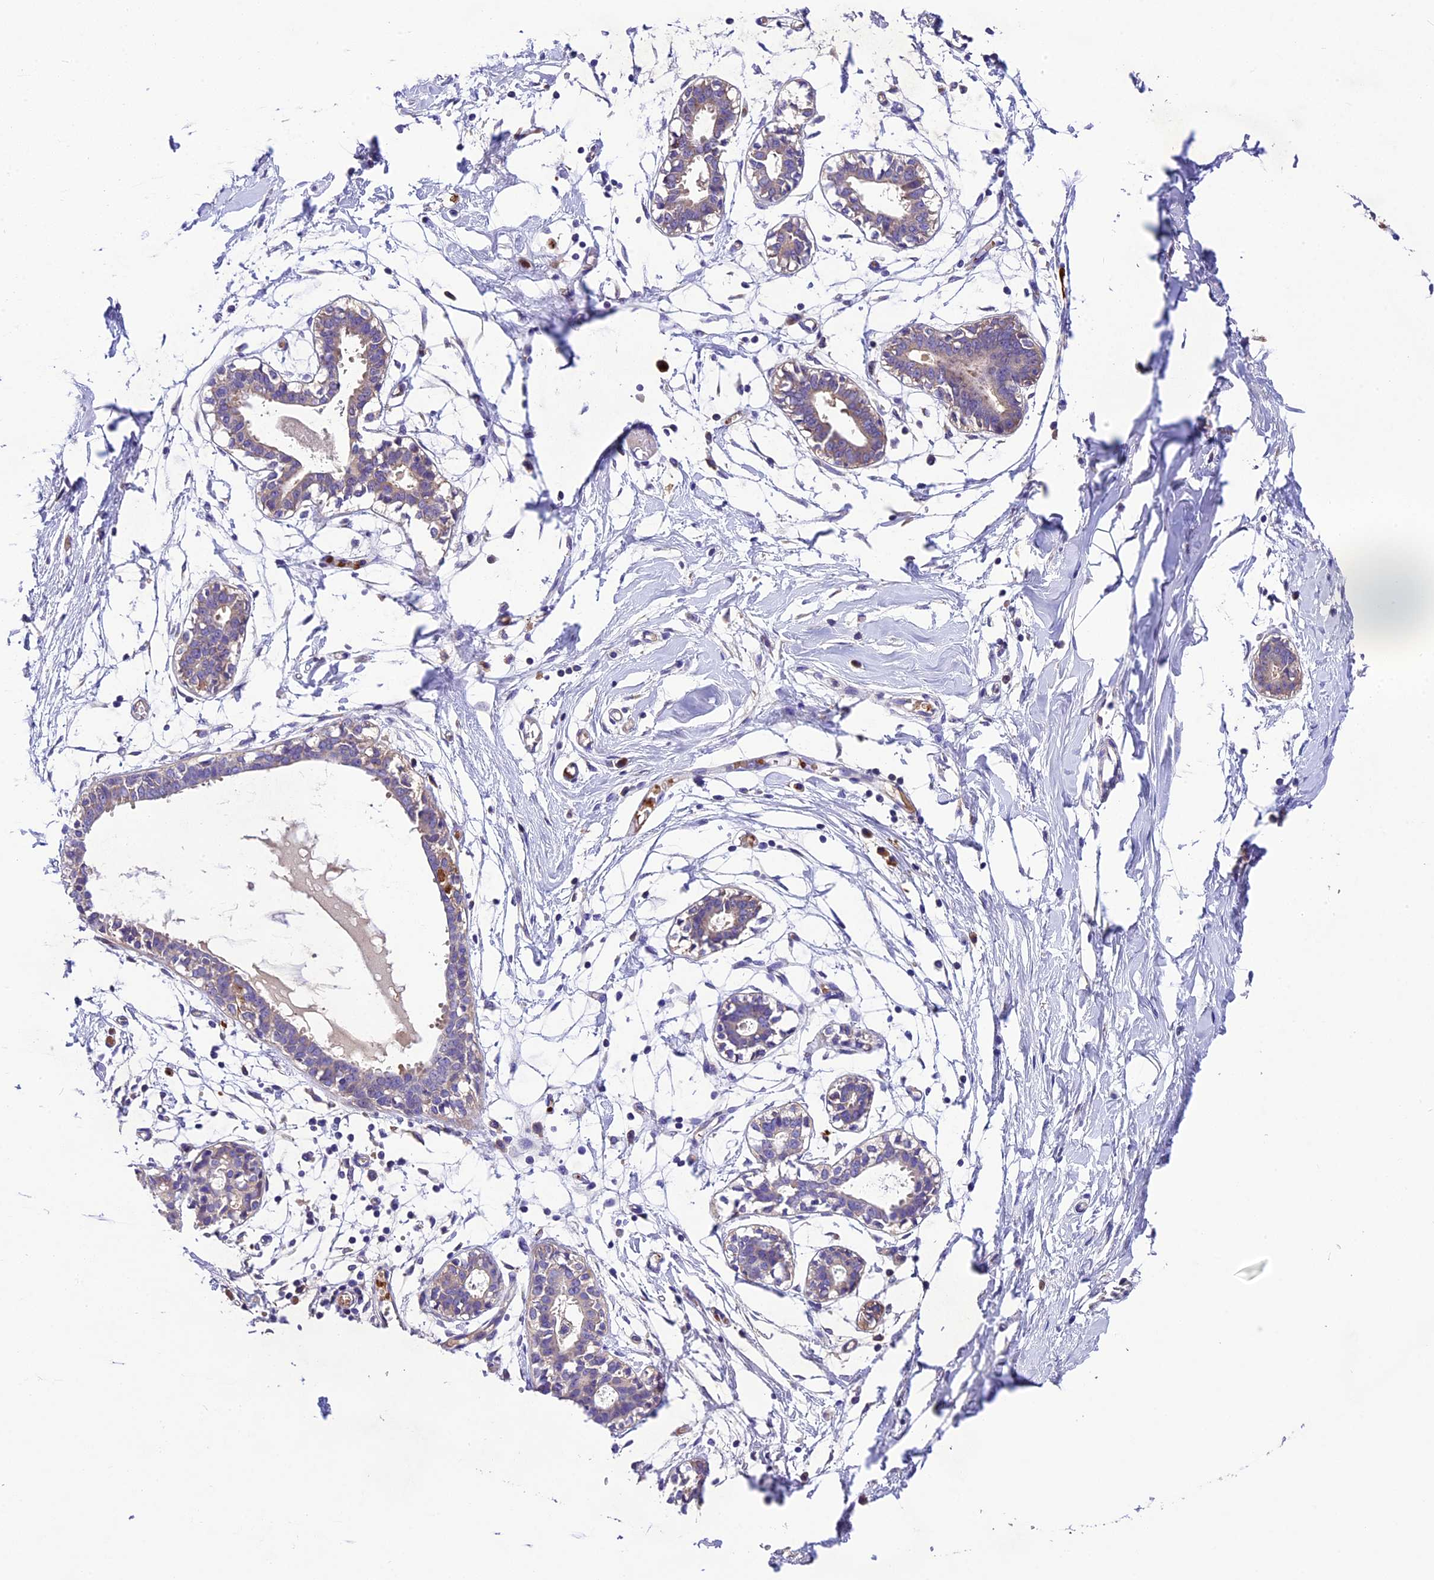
{"staining": {"intensity": "negative", "quantity": "none", "location": "none"}, "tissue": "breast", "cell_type": "Adipocytes", "image_type": "normal", "snomed": [{"axis": "morphology", "description": "Normal tissue, NOS"}, {"axis": "topography", "description": "Breast"}], "caption": "IHC histopathology image of benign breast stained for a protein (brown), which displays no staining in adipocytes. (Stains: DAB (3,3'-diaminobenzidine) IHC with hematoxylin counter stain, Microscopy: brightfield microscopy at high magnification).", "gene": "CILP2", "patient": {"sex": "female", "age": 27}}